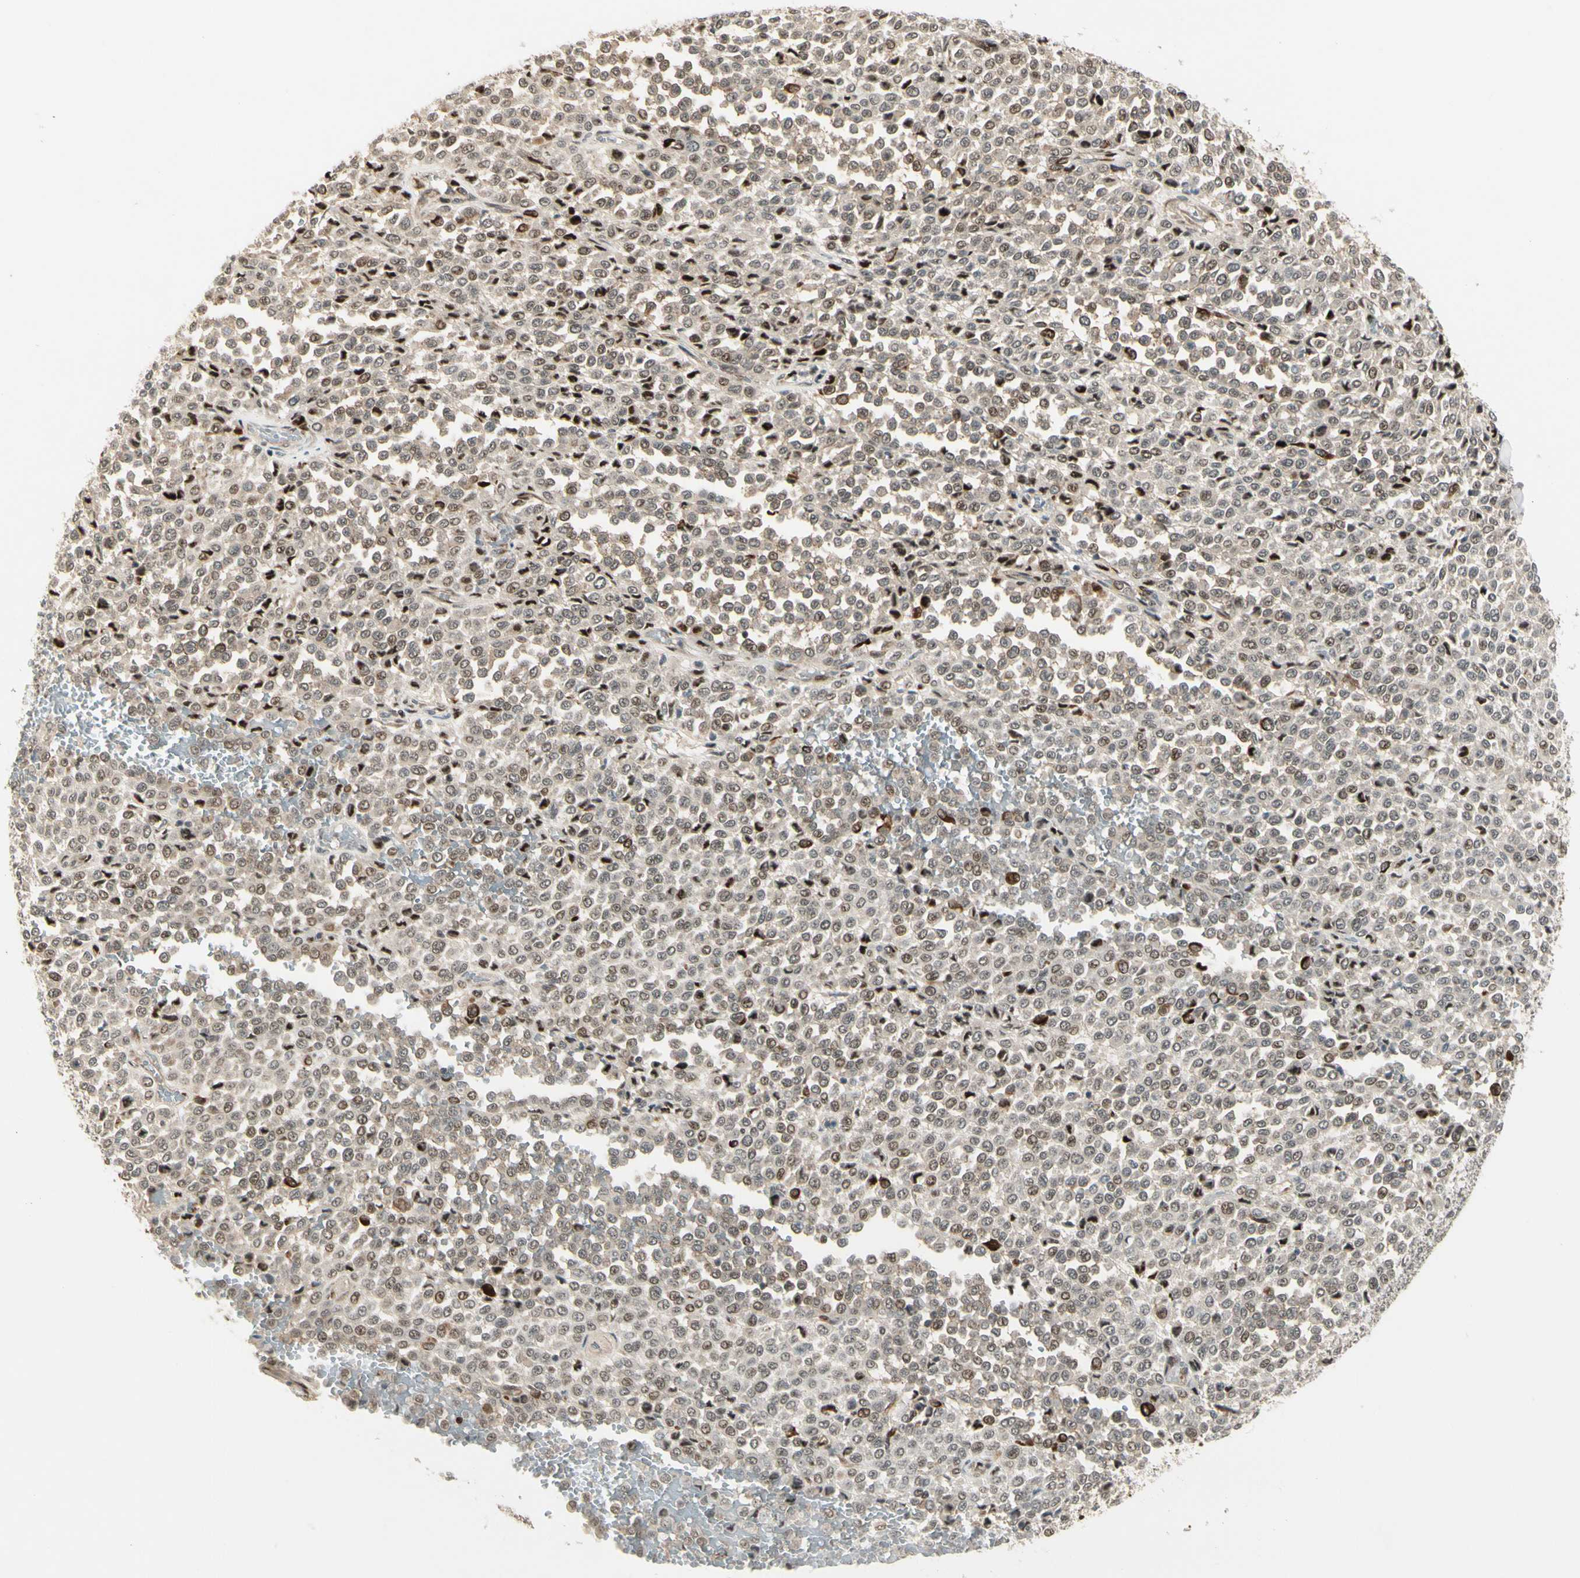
{"staining": {"intensity": "weak", "quantity": "25%-75%", "location": "nuclear"}, "tissue": "melanoma", "cell_type": "Tumor cells", "image_type": "cancer", "snomed": [{"axis": "morphology", "description": "Malignant melanoma, Metastatic site"}, {"axis": "topography", "description": "Pancreas"}], "caption": "Brown immunohistochemical staining in melanoma shows weak nuclear staining in about 25%-75% of tumor cells. The staining was performed using DAB, with brown indicating positive protein expression. Nuclei are stained blue with hematoxylin.", "gene": "CDK11A", "patient": {"sex": "female", "age": 30}}